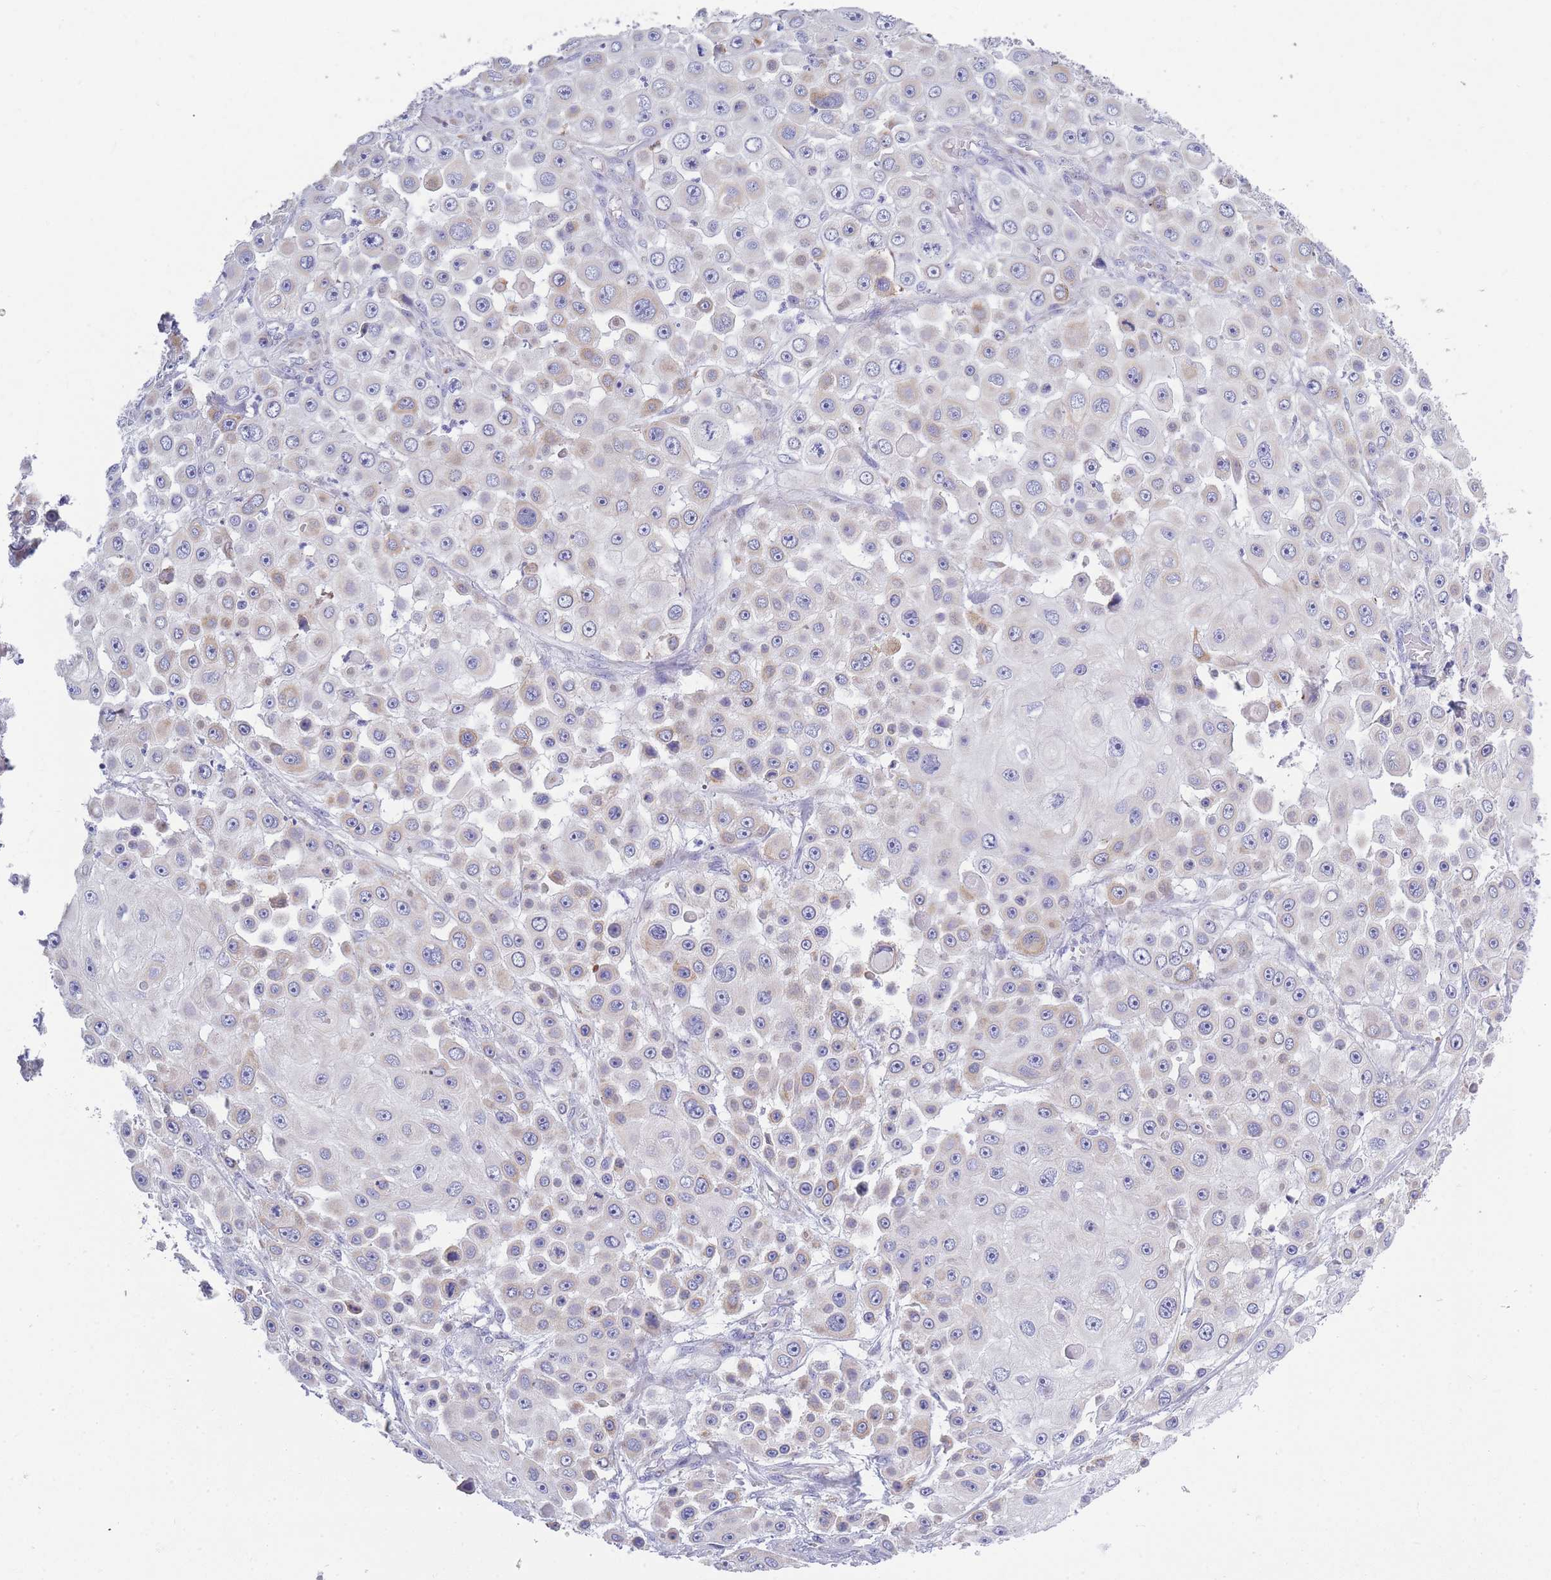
{"staining": {"intensity": "negative", "quantity": "none", "location": "none"}, "tissue": "skin cancer", "cell_type": "Tumor cells", "image_type": "cancer", "snomed": [{"axis": "morphology", "description": "Squamous cell carcinoma, NOS"}, {"axis": "topography", "description": "Skin"}], "caption": "Immunohistochemical staining of squamous cell carcinoma (skin) demonstrates no significant positivity in tumor cells.", "gene": "XKR8", "patient": {"sex": "male", "age": 67}}